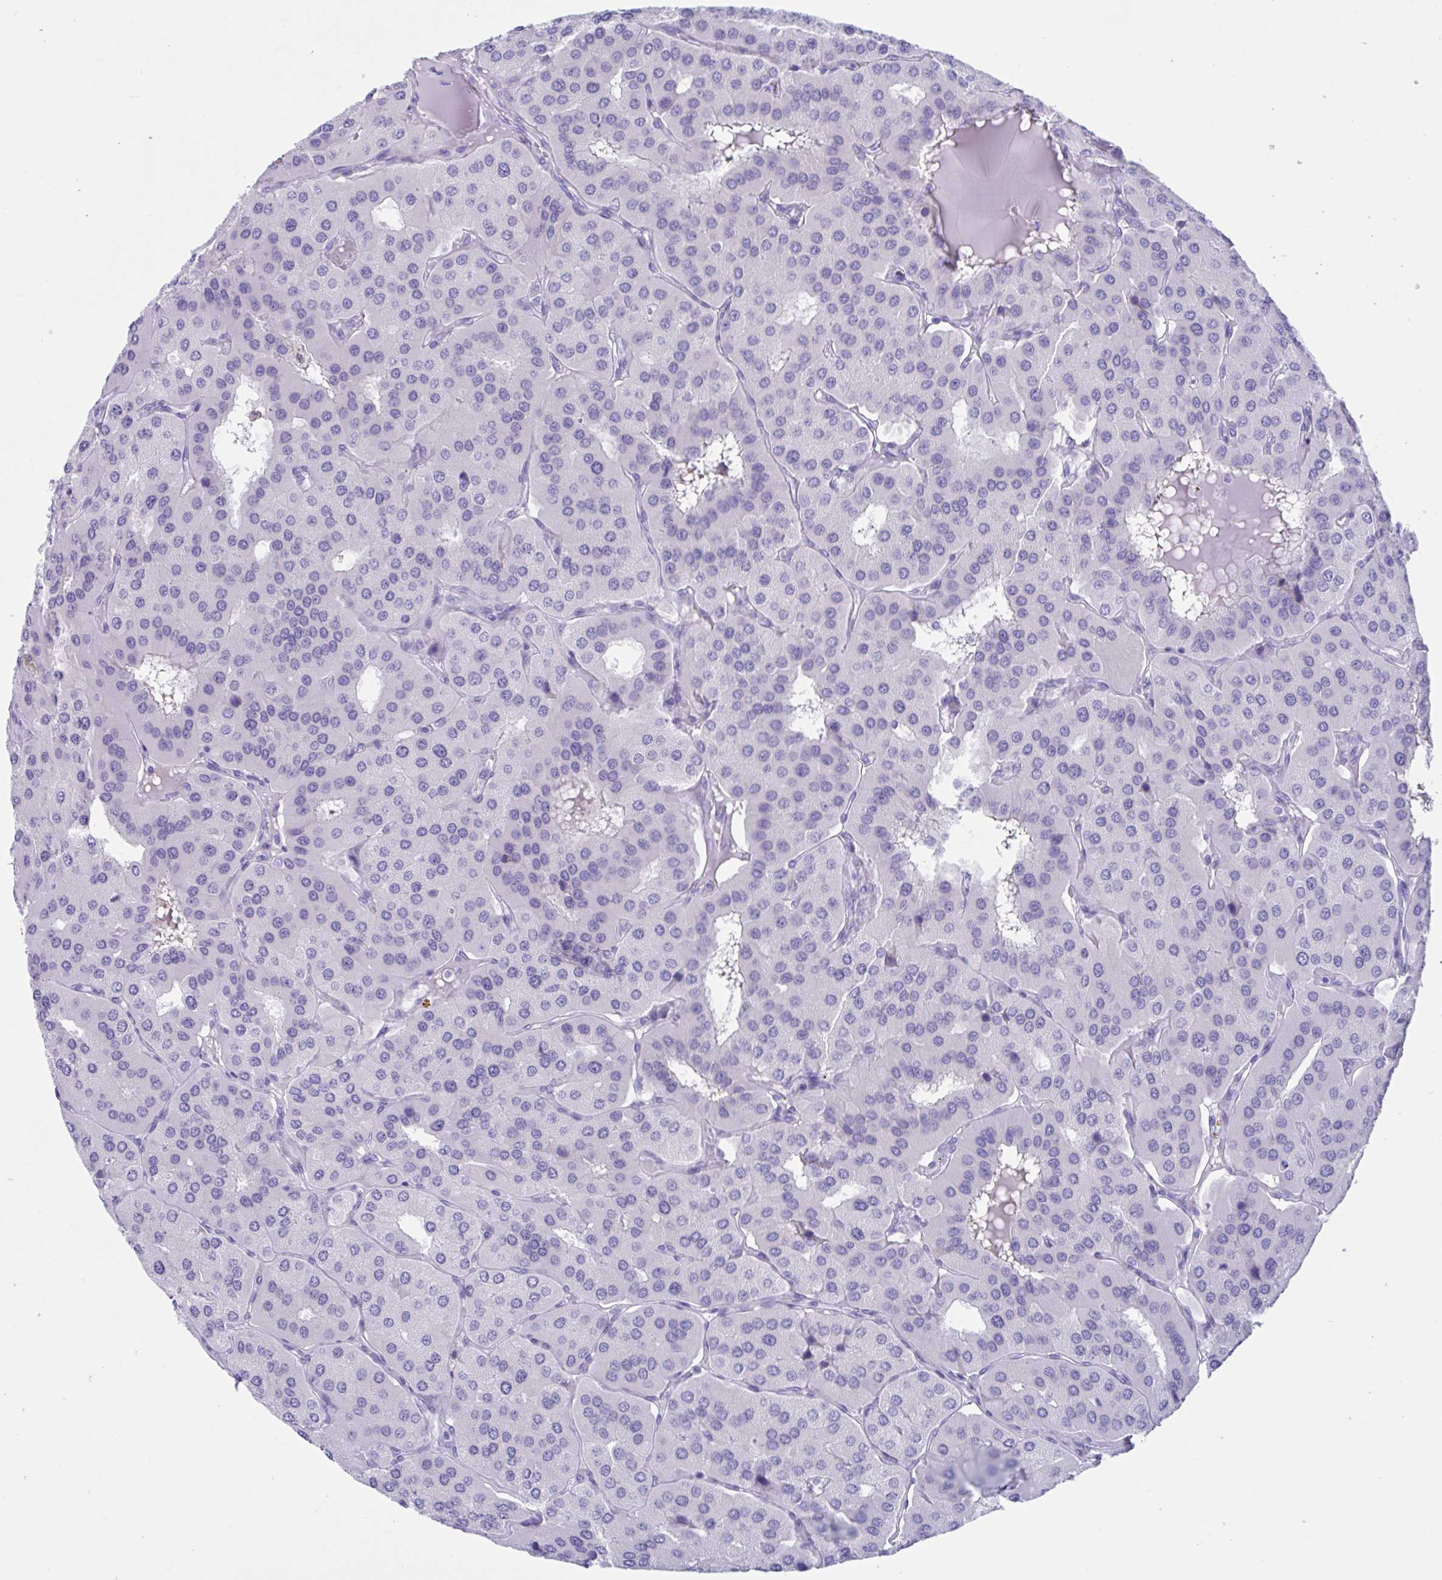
{"staining": {"intensity": "negative", "quantity": "none", "location": "none"}, "tissue": "parathyroid gland", "cell_type": "Glandular cells", "image_type": "normal", "snomed": [{"axis": "morphology", "description": "Normal tissue, NOS"}, {"axis": "morphology", "description": "Adenoma, NOS"}, {"axis": "topography", "description": "Parathyroid gland"}], "caption": "Immunohistochemistry (IHC) histopathology image of unremarkable parathyroid gland: human parathyroid gland stained with DAB (3,3'-diaminobenzidine) shows no significant protein staining in glandular cells. Nuclei are stained in blue.", "gene": "TMEM35A", "patient": {"sex": "female", "age": 86}}